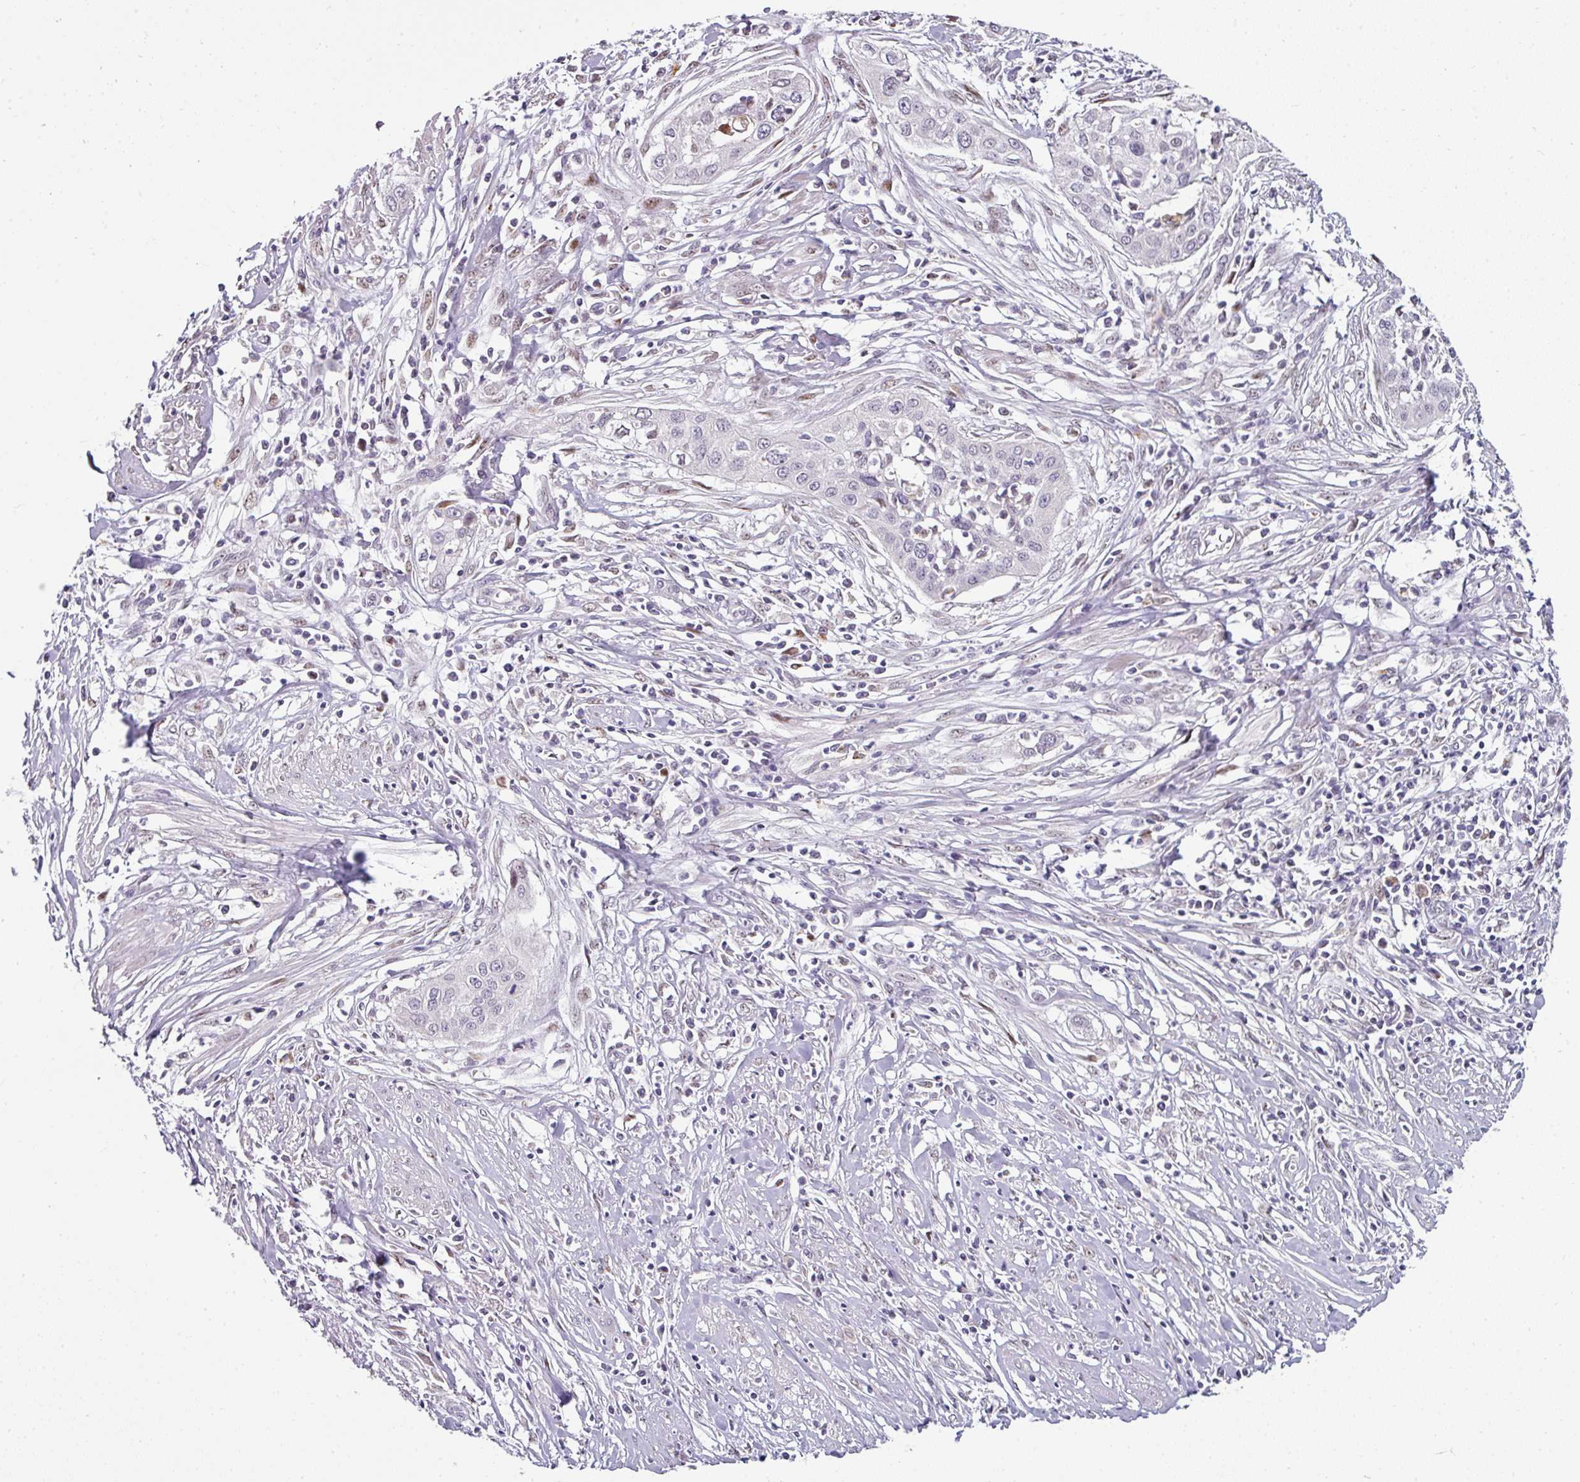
{"staining": {"intensity": "moderate", "quantity": "<25%", "location": "nuclear"}, "tissue": "cervical cancer", "cell_type": "Tumor cells", "image_type": "cancer", "snomed": [{"axis": "morphology", "description": "Squamous cell carcinoma, NOS"}, {"axis": "topography", "description": "Cervix"}], "caption": "The immunohistochemical stain shows moderate nuclear staining in tumor cells of cervical cancer tissue.", "gene": "SWSAP1", "patient": {"sex": "female", "age": 34}}